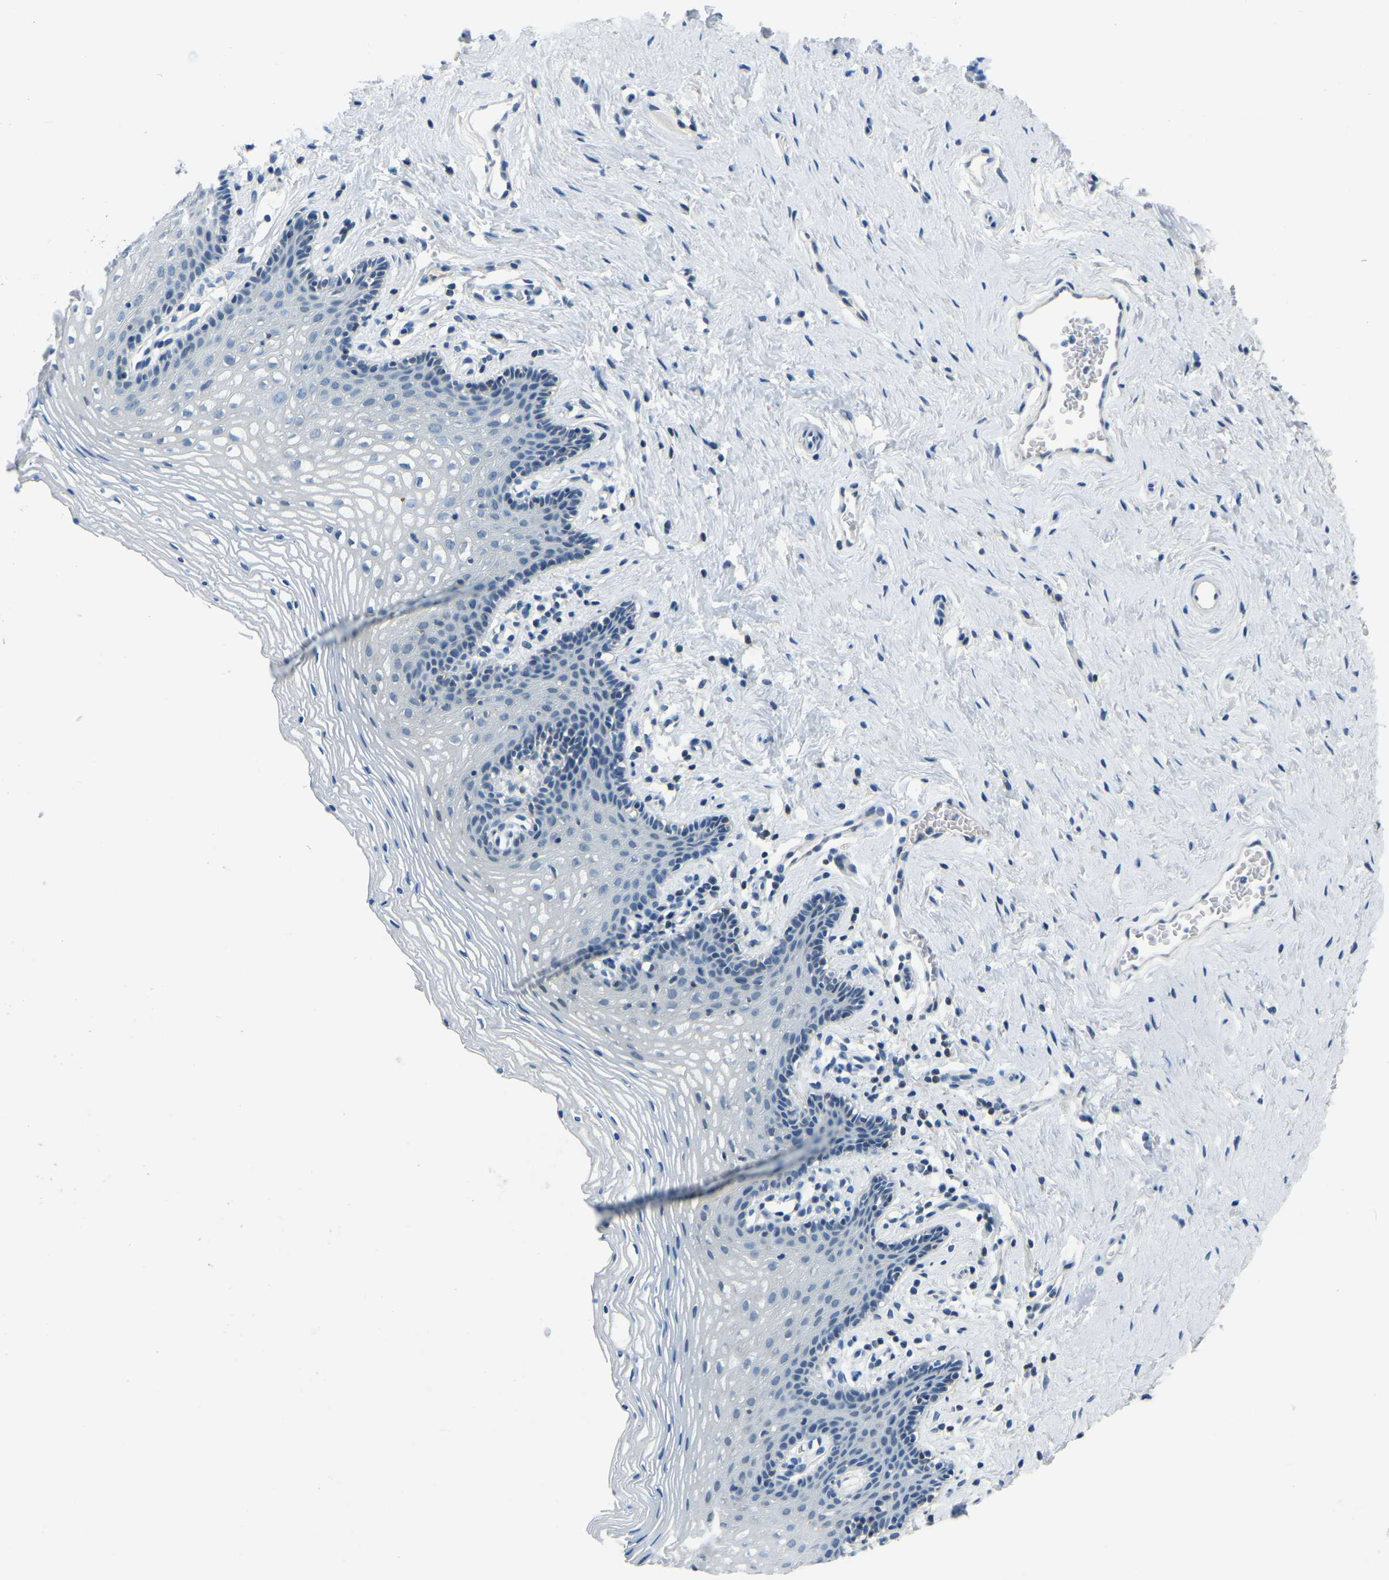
{"staining": {"intensity": "negative", "quantity": "none", "location": "none"}, "tissue": "vagina", "cell_type": "Squamous epithelial cells", "image_type": "normal", "snomed": [{"axis": "morphology", "description": "Normal tissue, NOS"}, {"axis": "topography", "description": "Vagina"}], "caption": "Immunohistochemistry histopathology image of unremarkable vagina: vagina stained with DAB reveals no significant protein expression in squamous epithelial cells.", "gene": "XIRP1", "patient": {"sex": "female", "age": 32}}